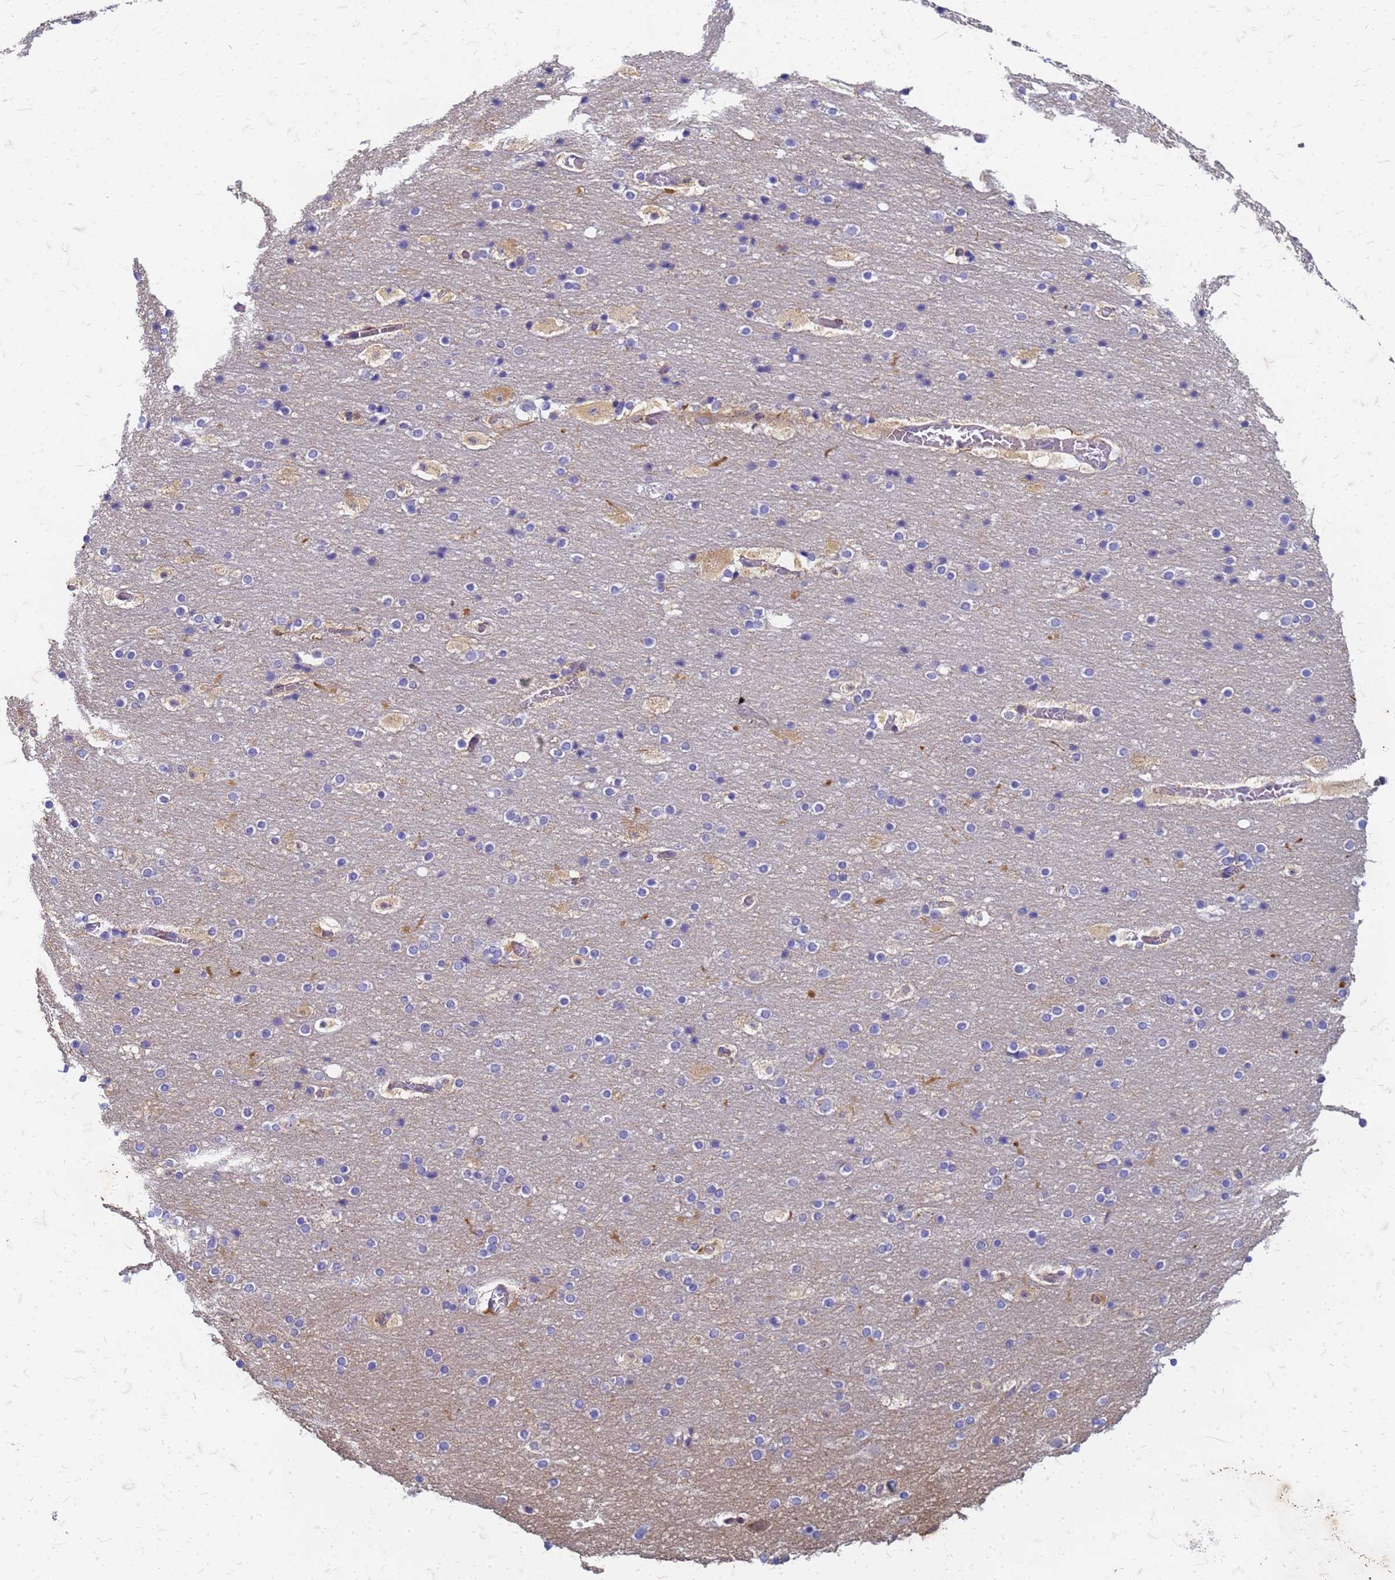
{"staining": {"intensity": "weak", "quantity": ">75%", "location": "cytoplasmic/membranous"}, "tissue": "cerebral cortex", "cell_type": "Endothelial cells", "image_type": "normal", "snomed": [{"axis": "morphology", "description": "Normal tissue, NOS"}, {"axis": "topography", "description": "Cerebral cortex"}], "caption": "Benign cerebral cortex was stained to show a protein in brown. There is low levels of weak cytoplasmic/membranous staining in about >75% of endothelial cells. (DAB (3,3'-diaminobenzidine) IHC, brown staining for protein, blue staining for nuclei).", "gene": "TRIM64B", "patient": {"sex": "male", "age": 57}}